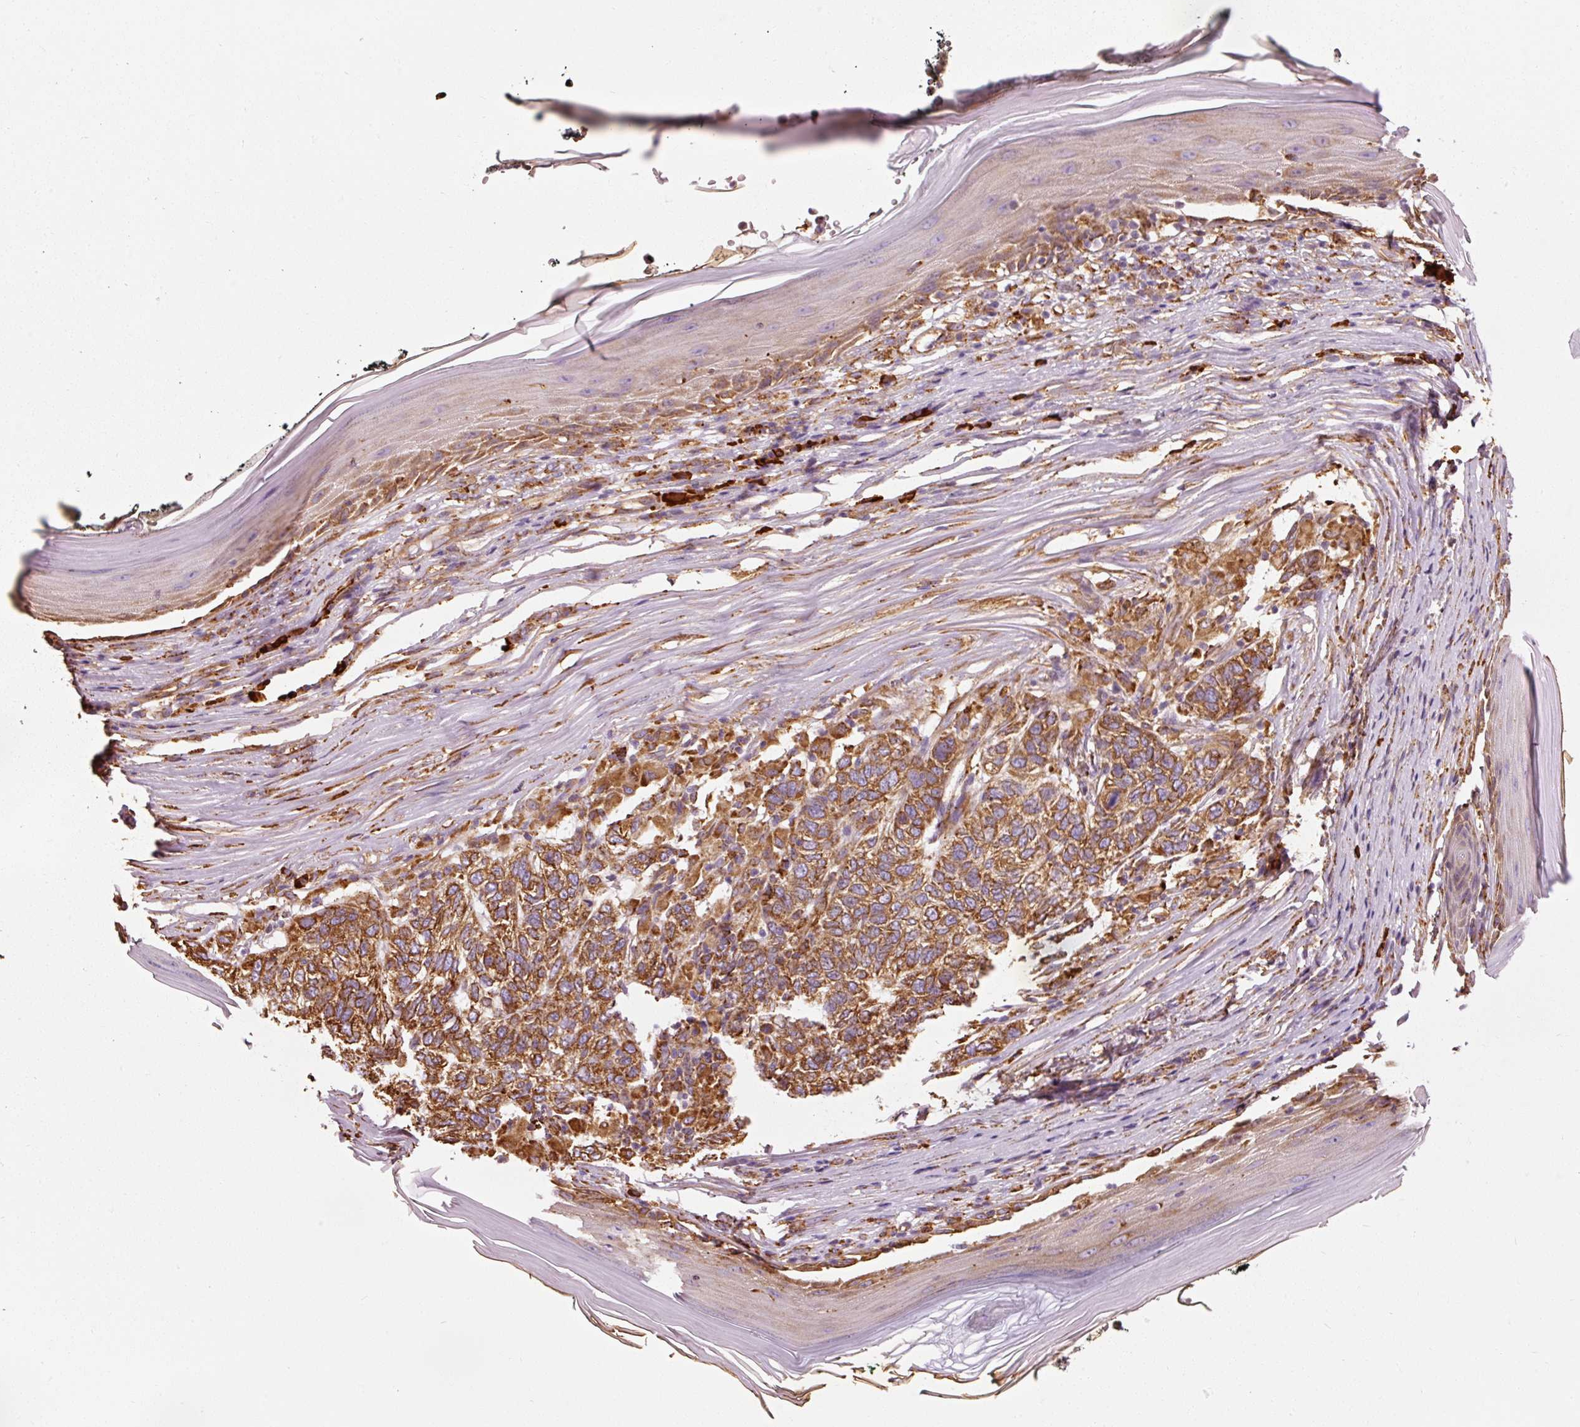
{"staining": {"intensity": "strong", "quantity": ">75%", "location": "cytoplasmic/membranous"}, "tissue": "skin cancer", "cell_type": "Tumor cells", "image_type": "cancer", "snomed": [{"axis": "morphology", "description": "Basal cell carcinoma"}, {"axis": "topography", "description": "Skin"}], "caption": "Protein analysis of skin cancer (basal cell carcinoma) tissue demonstrates strong cytoplasmic/membranous staining in approximately >75% of tumor cells.", "gene": "KLC1", "patient": {"sex": "female", "age": 65}}